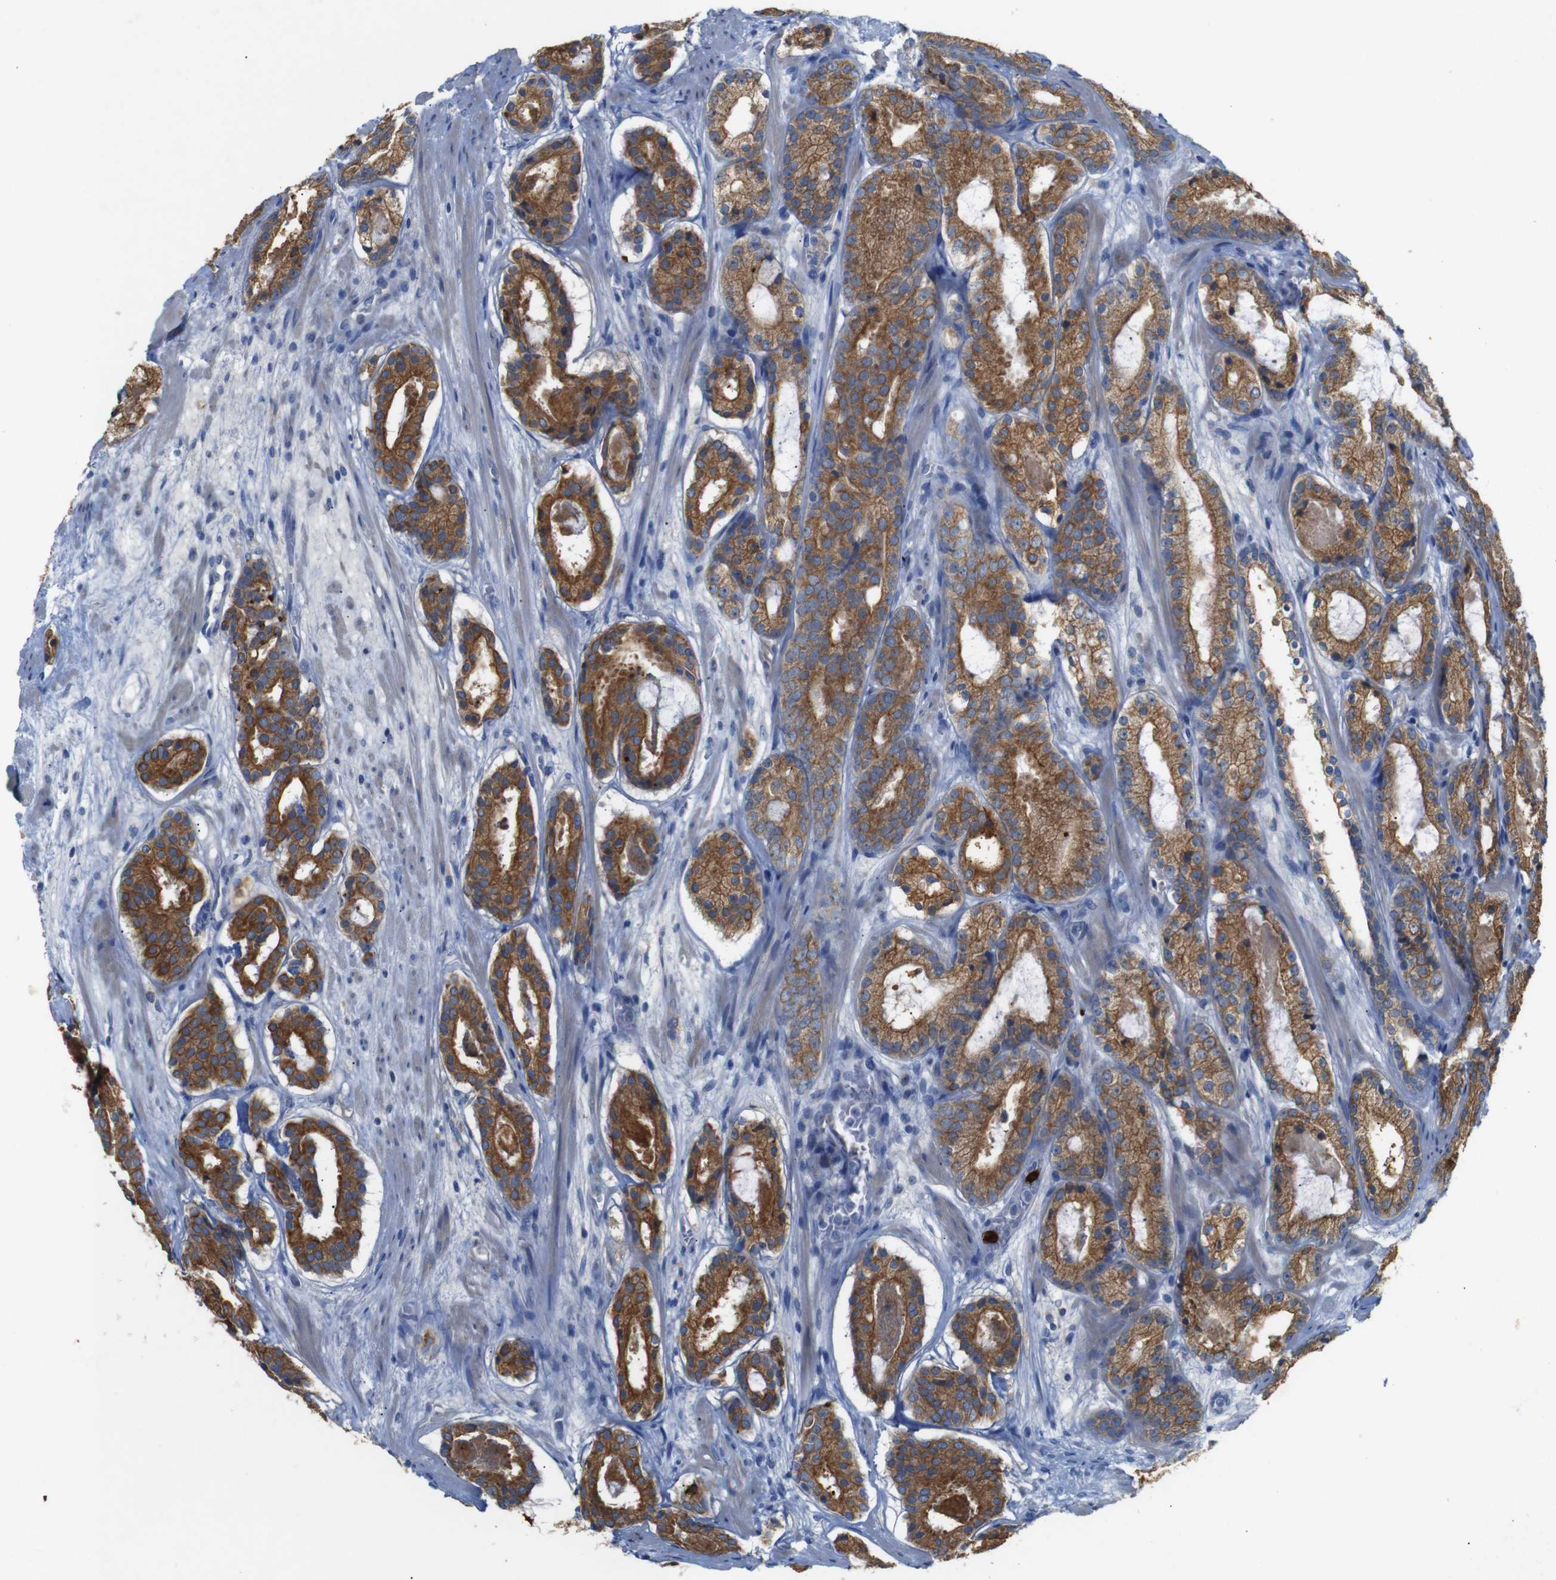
{"staining": {"intensity": "strong", "quantity": ">75%", "location": "cytoplasmic/membranous"}, "tissue": "prostate cancer", "cell_type": "Tumor cells", "image_type": "cancer", "snomed": [{"axis": "morphology", "description": "Adenocarcinoma, Low grade"}, {"axis": "topography", "description": "Prostate"}], "caption": "This image reveals prostate cancer stained with immunohistochemistry (IHC) to label a protein in brown. The cytoplasmic/membranous of tumor cells show strong positivity for the protein. Nuclei are counter-stained blue.", "gene": "ALOX15", "patient": {"sex": "male", "age": 69}}